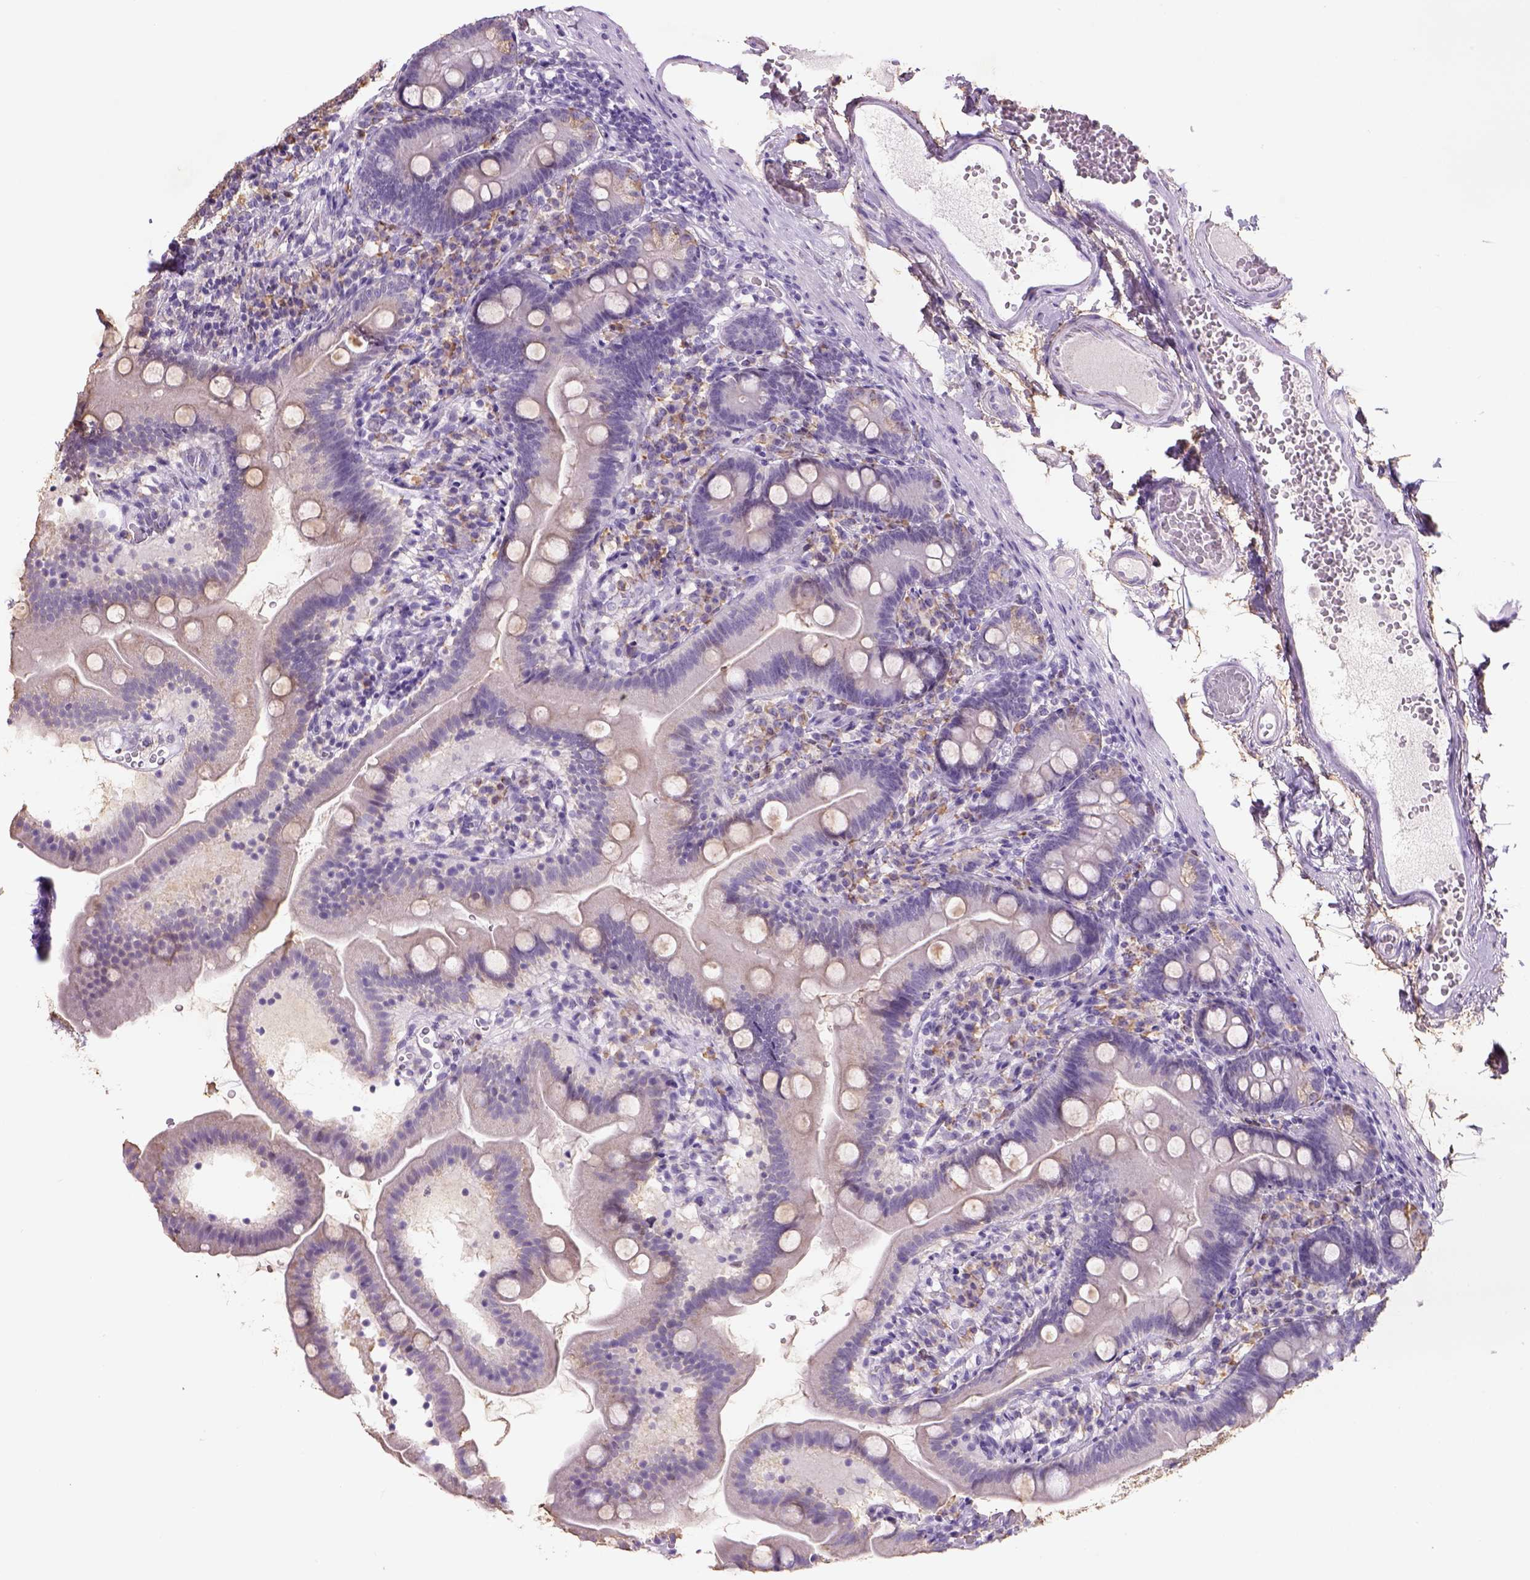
{"staining": {"intensity": "negative", "quantity": "none", "location": "none"}, "tissue": "duodenum", "cell_type": "Glandular cells", "image_type": "normal", "snomed": [{"axis": "morphology", "description": "Normal tissue, NOS"}, {"axis": "topography", "description": "Duodenum"}], "caption": "Immunohistochemical staining of unremarkable duodenum shows no significant positivity in glandular cells. (DAB (3,3'-diaminobenzidine) IHC visualized using brightfield microscopy, high magnification).", "gene": "NAALAD2", "patient": {"sex": "female", "age": 67}}